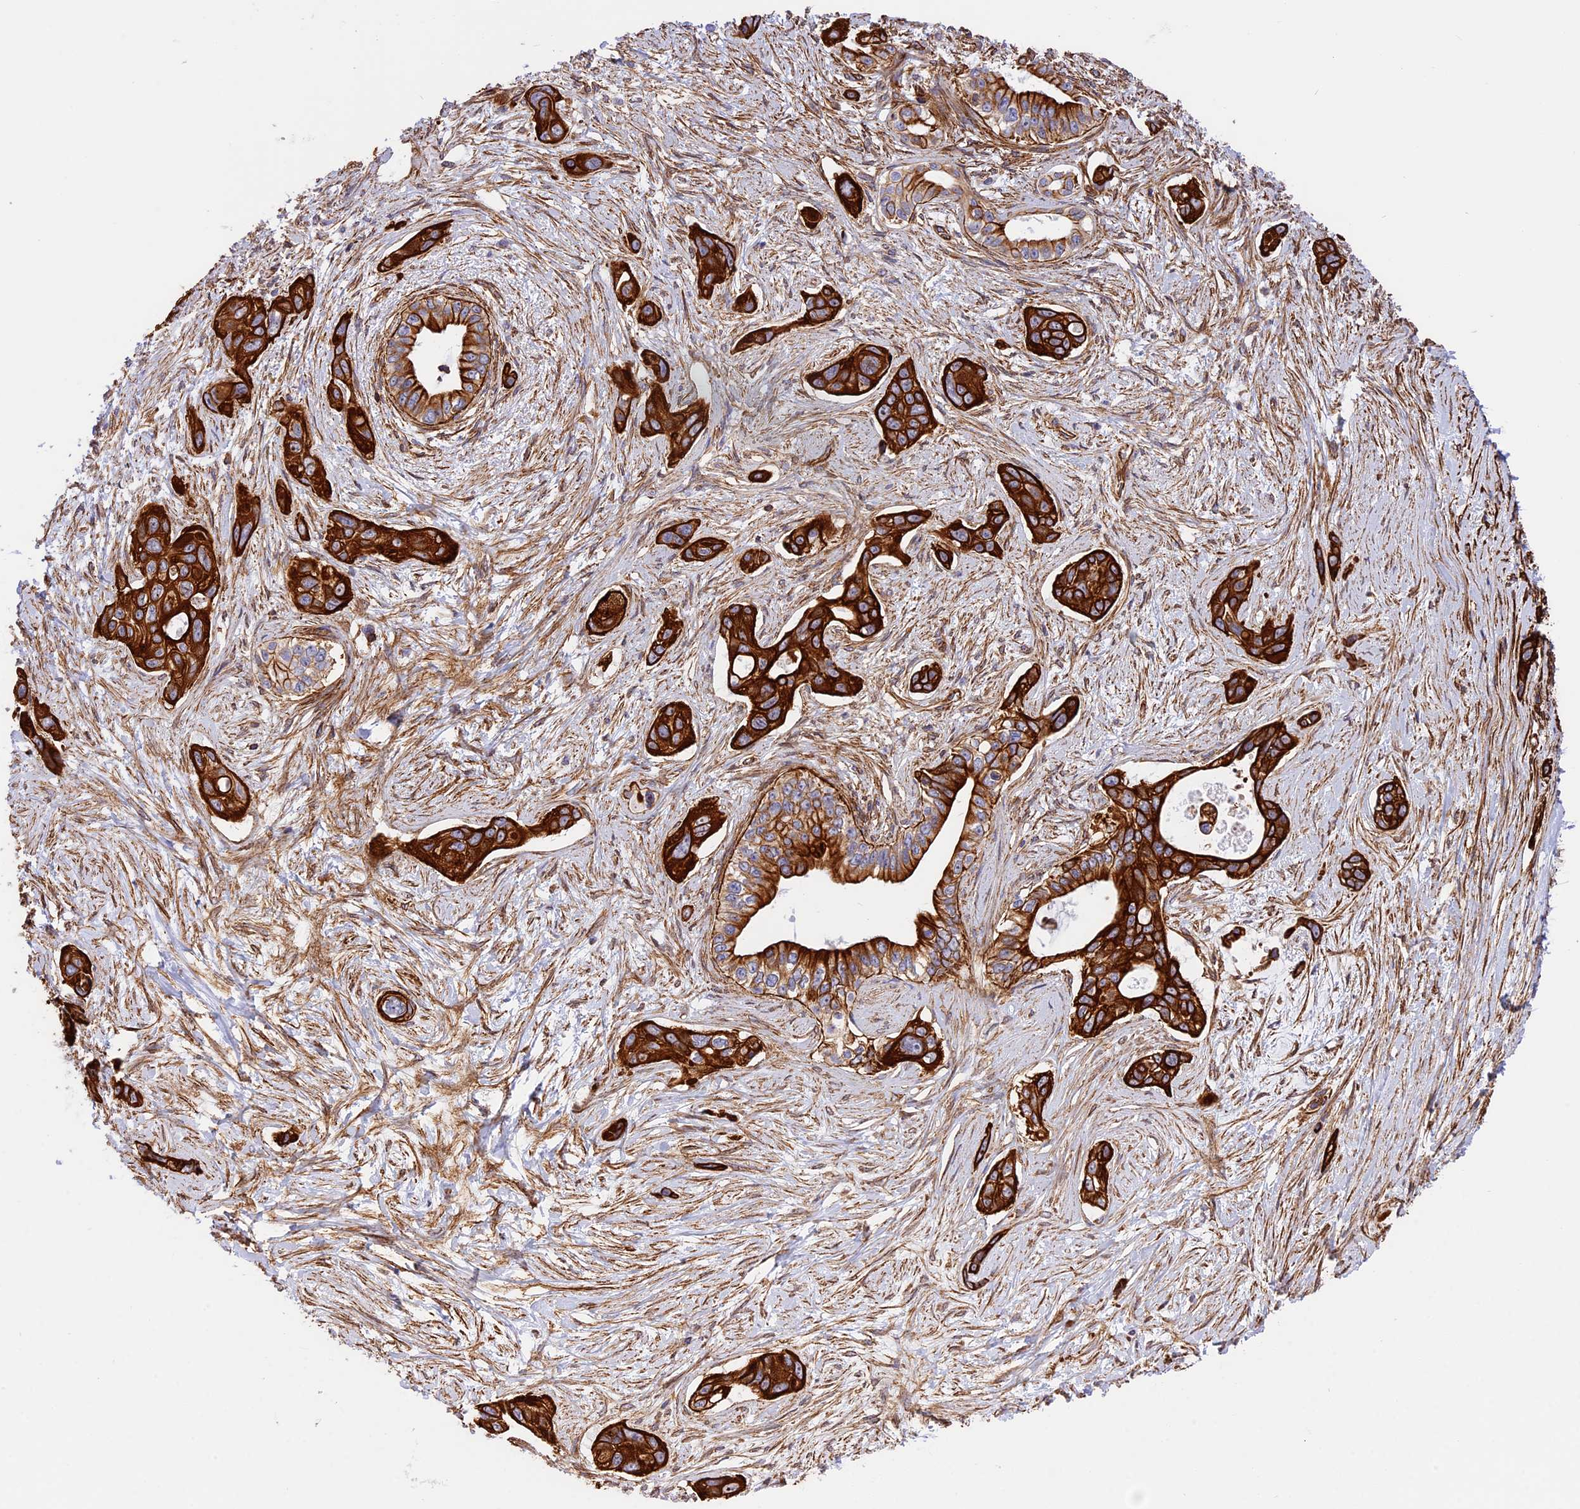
{"staining": {"intensity": "strong", "quantity": ">75%", "location": "cytoplasmic/membranous"}, "tissue": "pancreatic cancer", "cell_type": "Tumor cells", "image_type": "cancer", "snomed": [{"axis": "morphology", "description": "Adenocarcinoma, NOS"}, {"axis": "topography", "description": "Pancreas"}], "caption": "Immunohistochemistry (DAB) staining of human pancreatic cancer (adenocarcinoma) displays strong cytoplasmic/membranous protein positivity in approximately >75% of tumor cells.", "gene": "R3HDM4", "patient": {"sex": "male", "age": 72}}